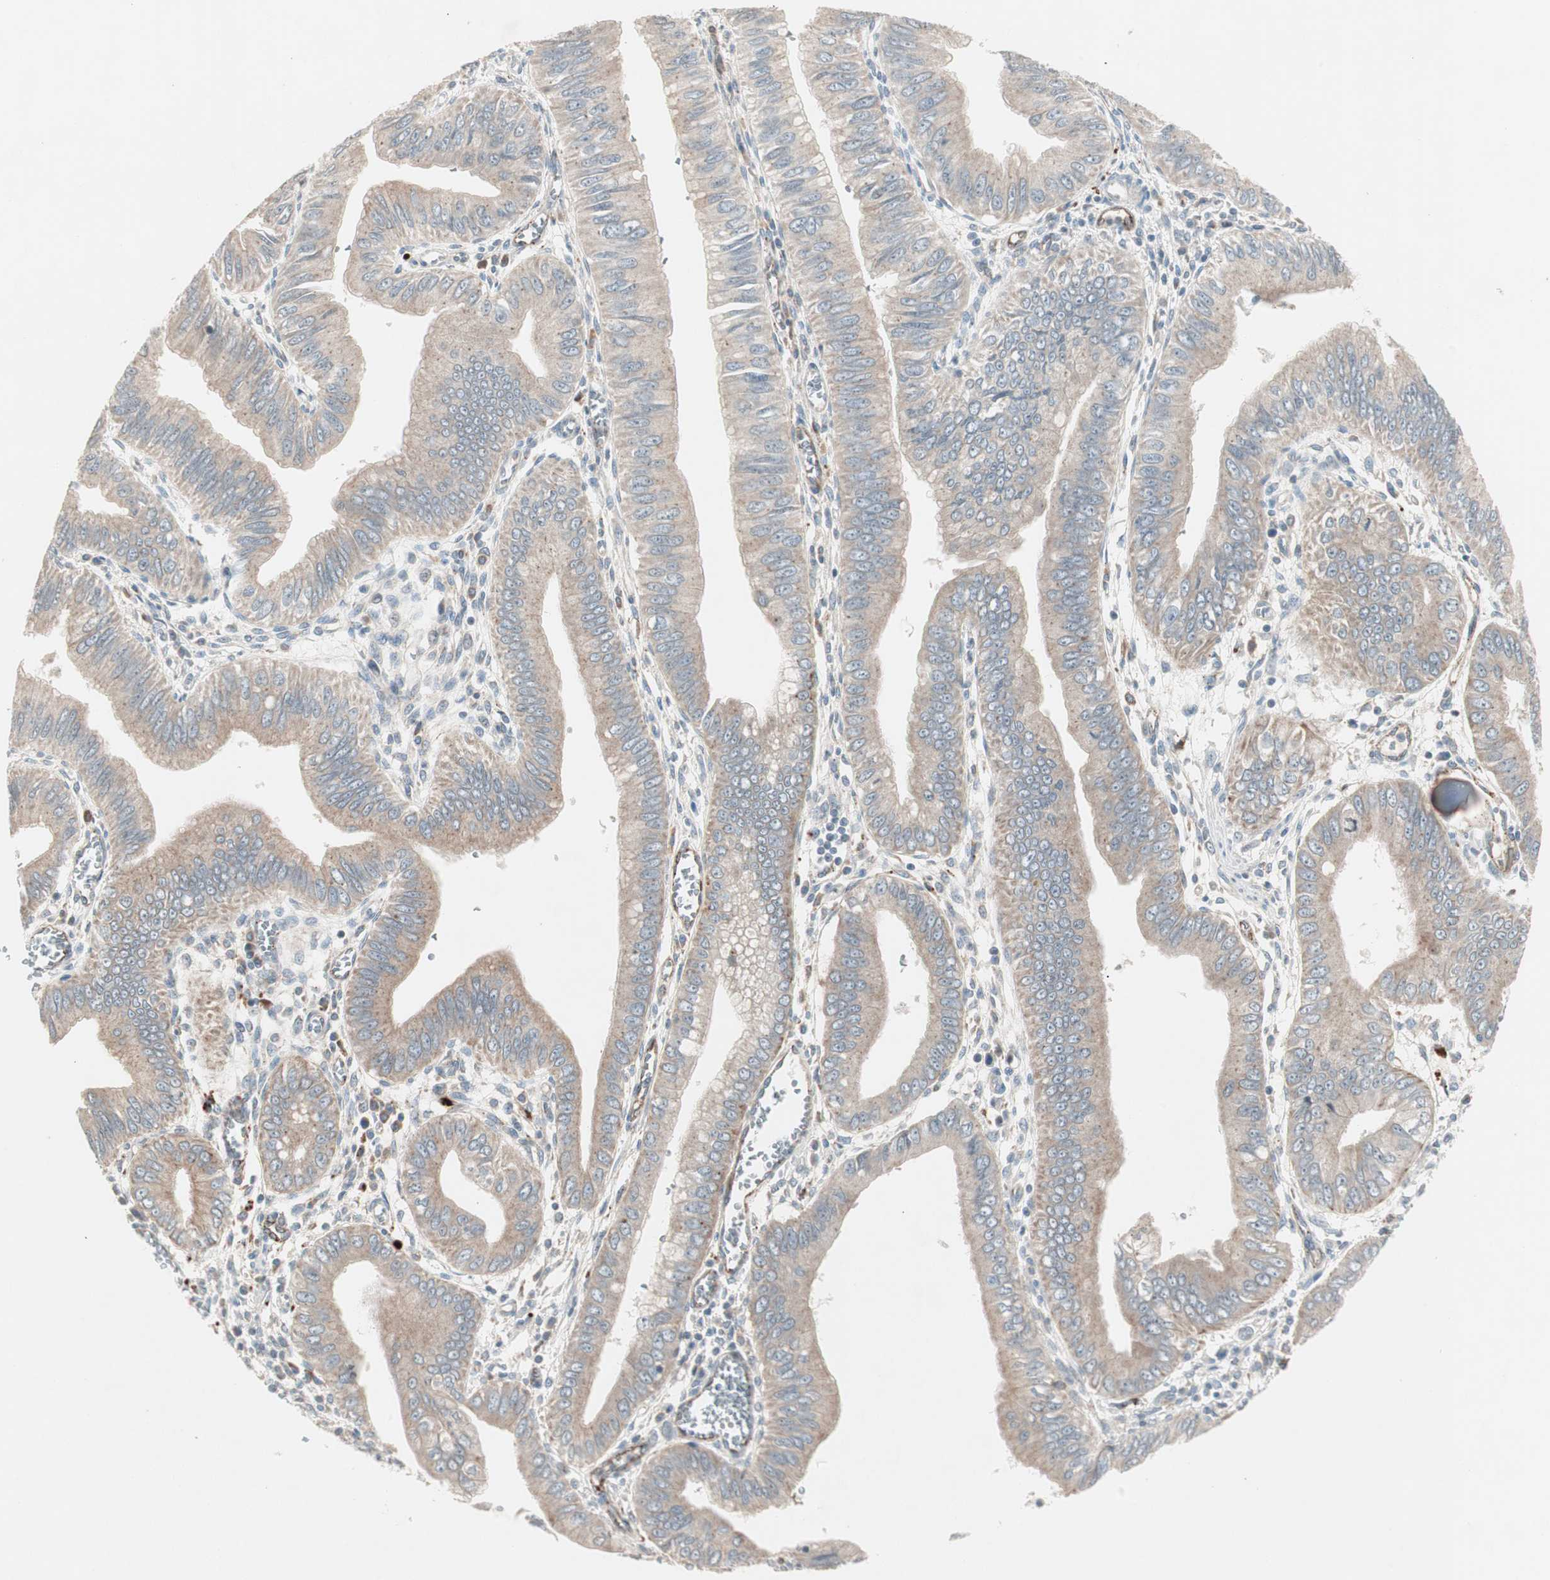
{"staining": {"intensity": "moderate", "quantity": "25%-75%", "location": "cytoplasmic/membranous"}, "tissue": "pancreatic cancer", "cell_type": "Tumor cells", "image_type": "cancer", "snomed": [{"axis": "morphology", "description": "Normal tissue, NOS"}, {"axis": "topography", "description": "Lymph node"}], "caption": "About 25%-75% of tumor cells in pancreatic cancer reveal moderate cytoplasmic/membranous protein expression as visualized by brown immunohistochemical staining.", "gene": "FGFR4", "patient": {"sex": "male", "age": 50}}